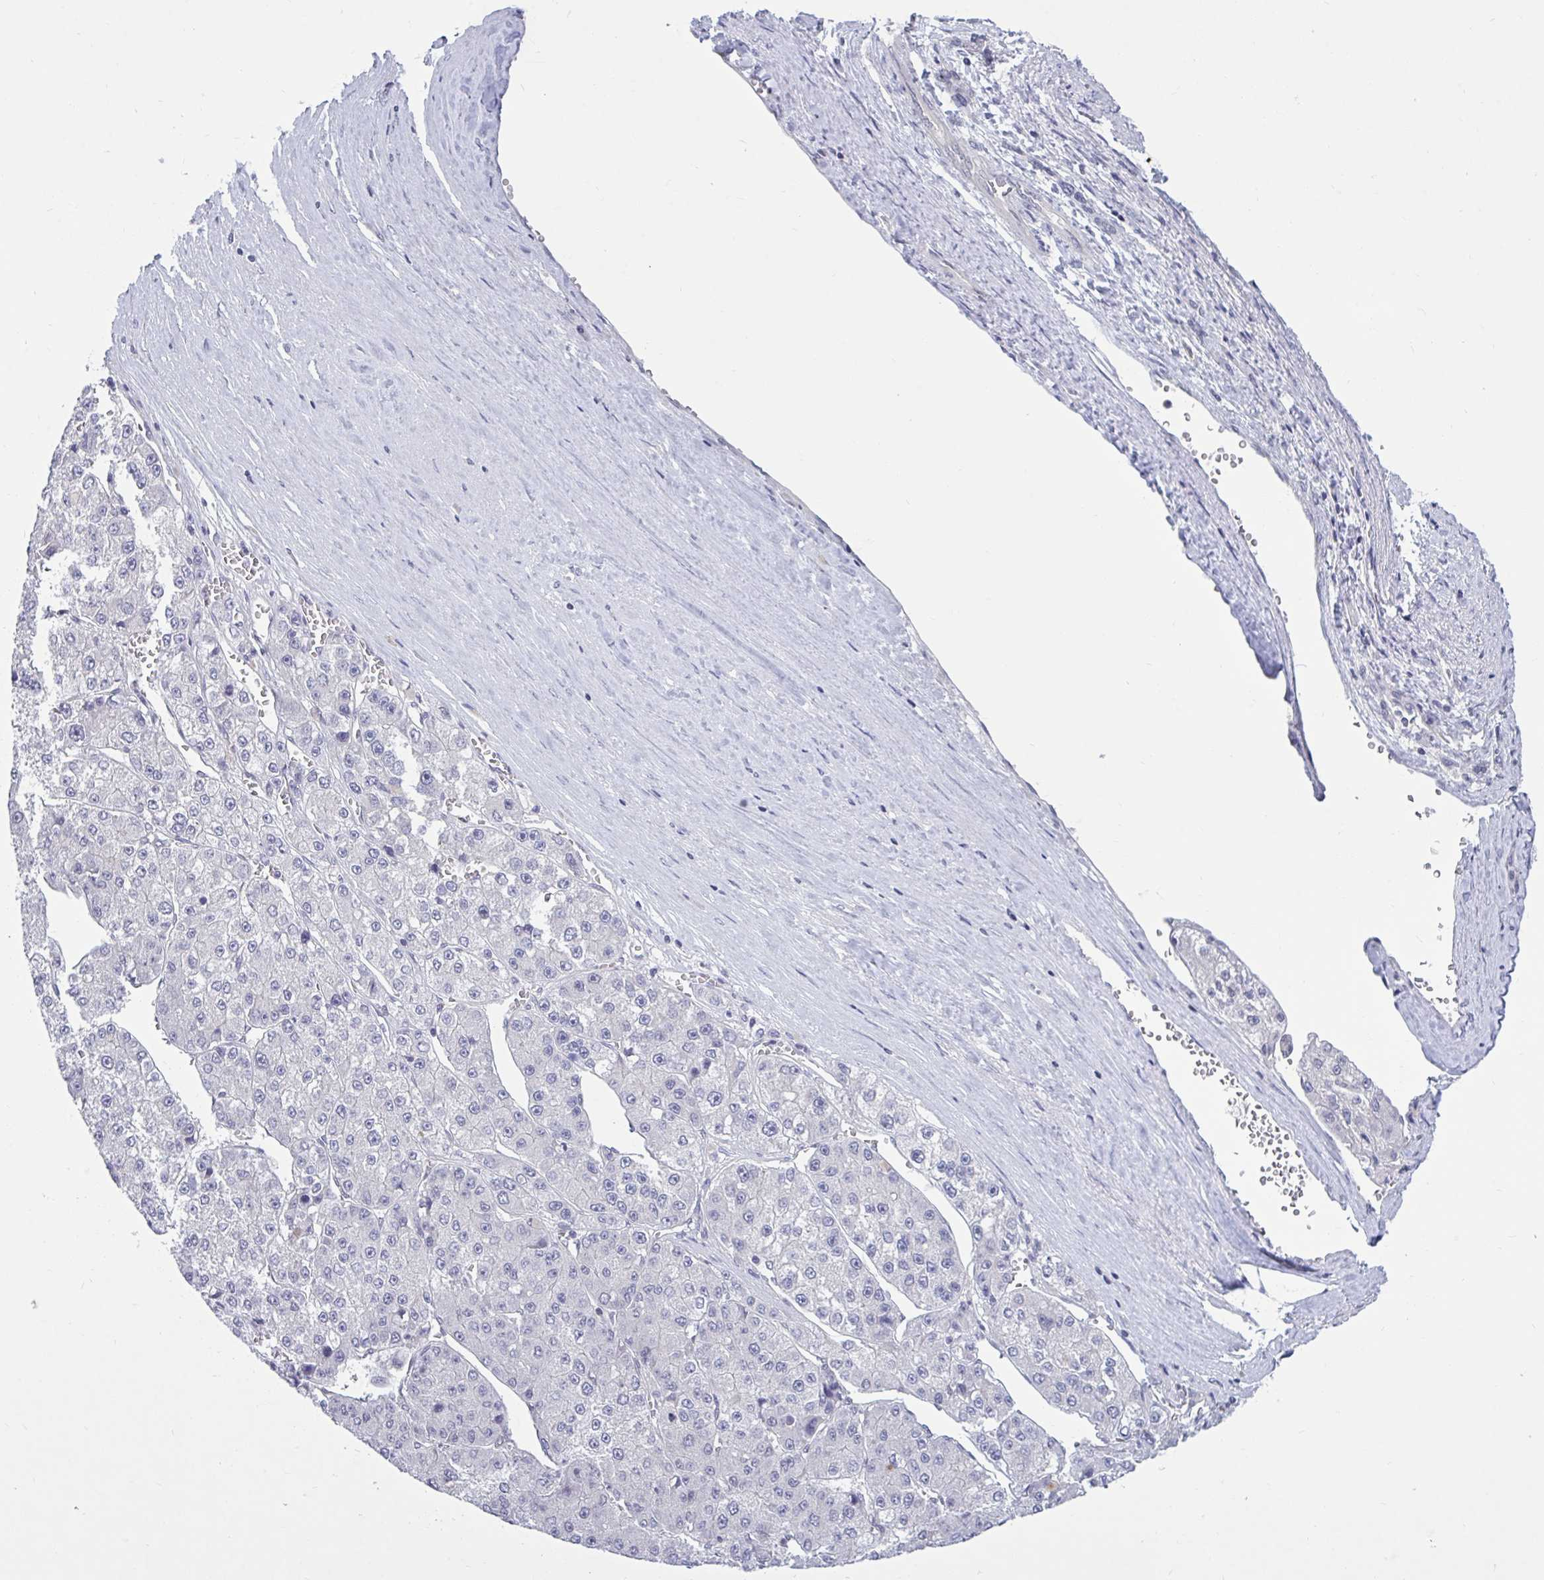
{"staining": {"intensity": "negative", "quantity": "none", "location": "none"}, "tissue": "liver cancer", "cell_type": "Tumor cells", "image_type": "cancer", "snomed": [{"axis": "morphology", "description": "Carcinoma, Hepatocellular, NOS"}, {"axis": "topography", "description": "Liver"}], "caption": "IHC of human liver hepatocellular carcinoma exhibits no positivity in tumor cells. (DAB (3,3'-diaminobenzidine) immunohistochemistry (IHC) visualized using brightfield microscopy, high magnification).", "gene": "ARPP19", "patient": {"sex": "female", "age": 73}}